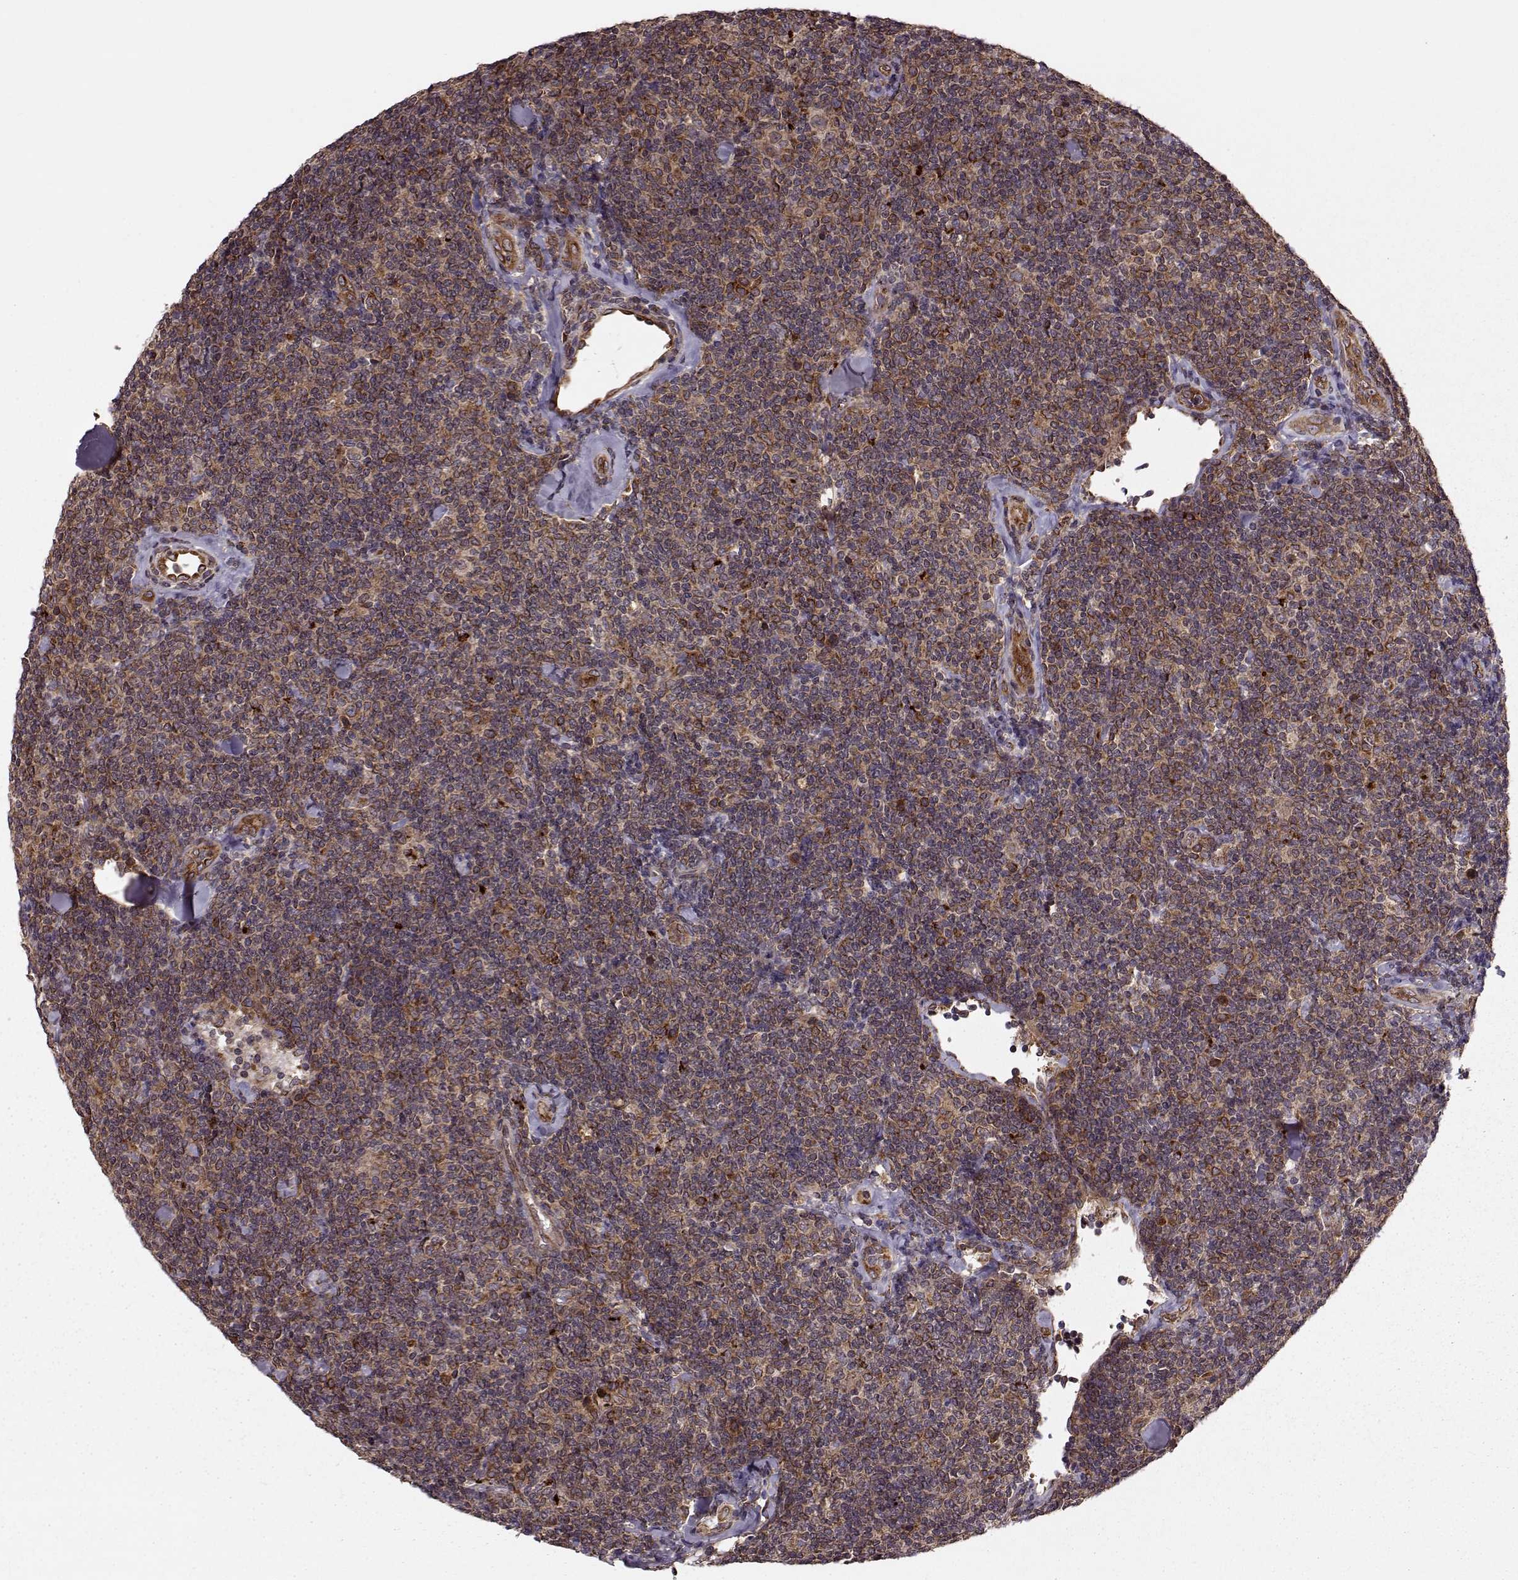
{"staining": {"intensity": "moderate", "quantity": ">75%", "location": "cytoplasmic/membranous"}, "tissue": "lymphoma", "cell_type": "Tumor cells", "image_type": "cancer", "snomed": [{"axis": "morphology", "description": "Malignant lymphoma, non-Hodgkin's type, Low grade"}, {"axis": "topography", "description": "Lymph node"}], "caption": "Lymphoma stained with a brown dye demonstrates moderate cytoplasmic/membranous positive staining in approximately >75% of tumor cells.", "gene": "YIPF5", "patient": {"sex": "female", "age": 56}}